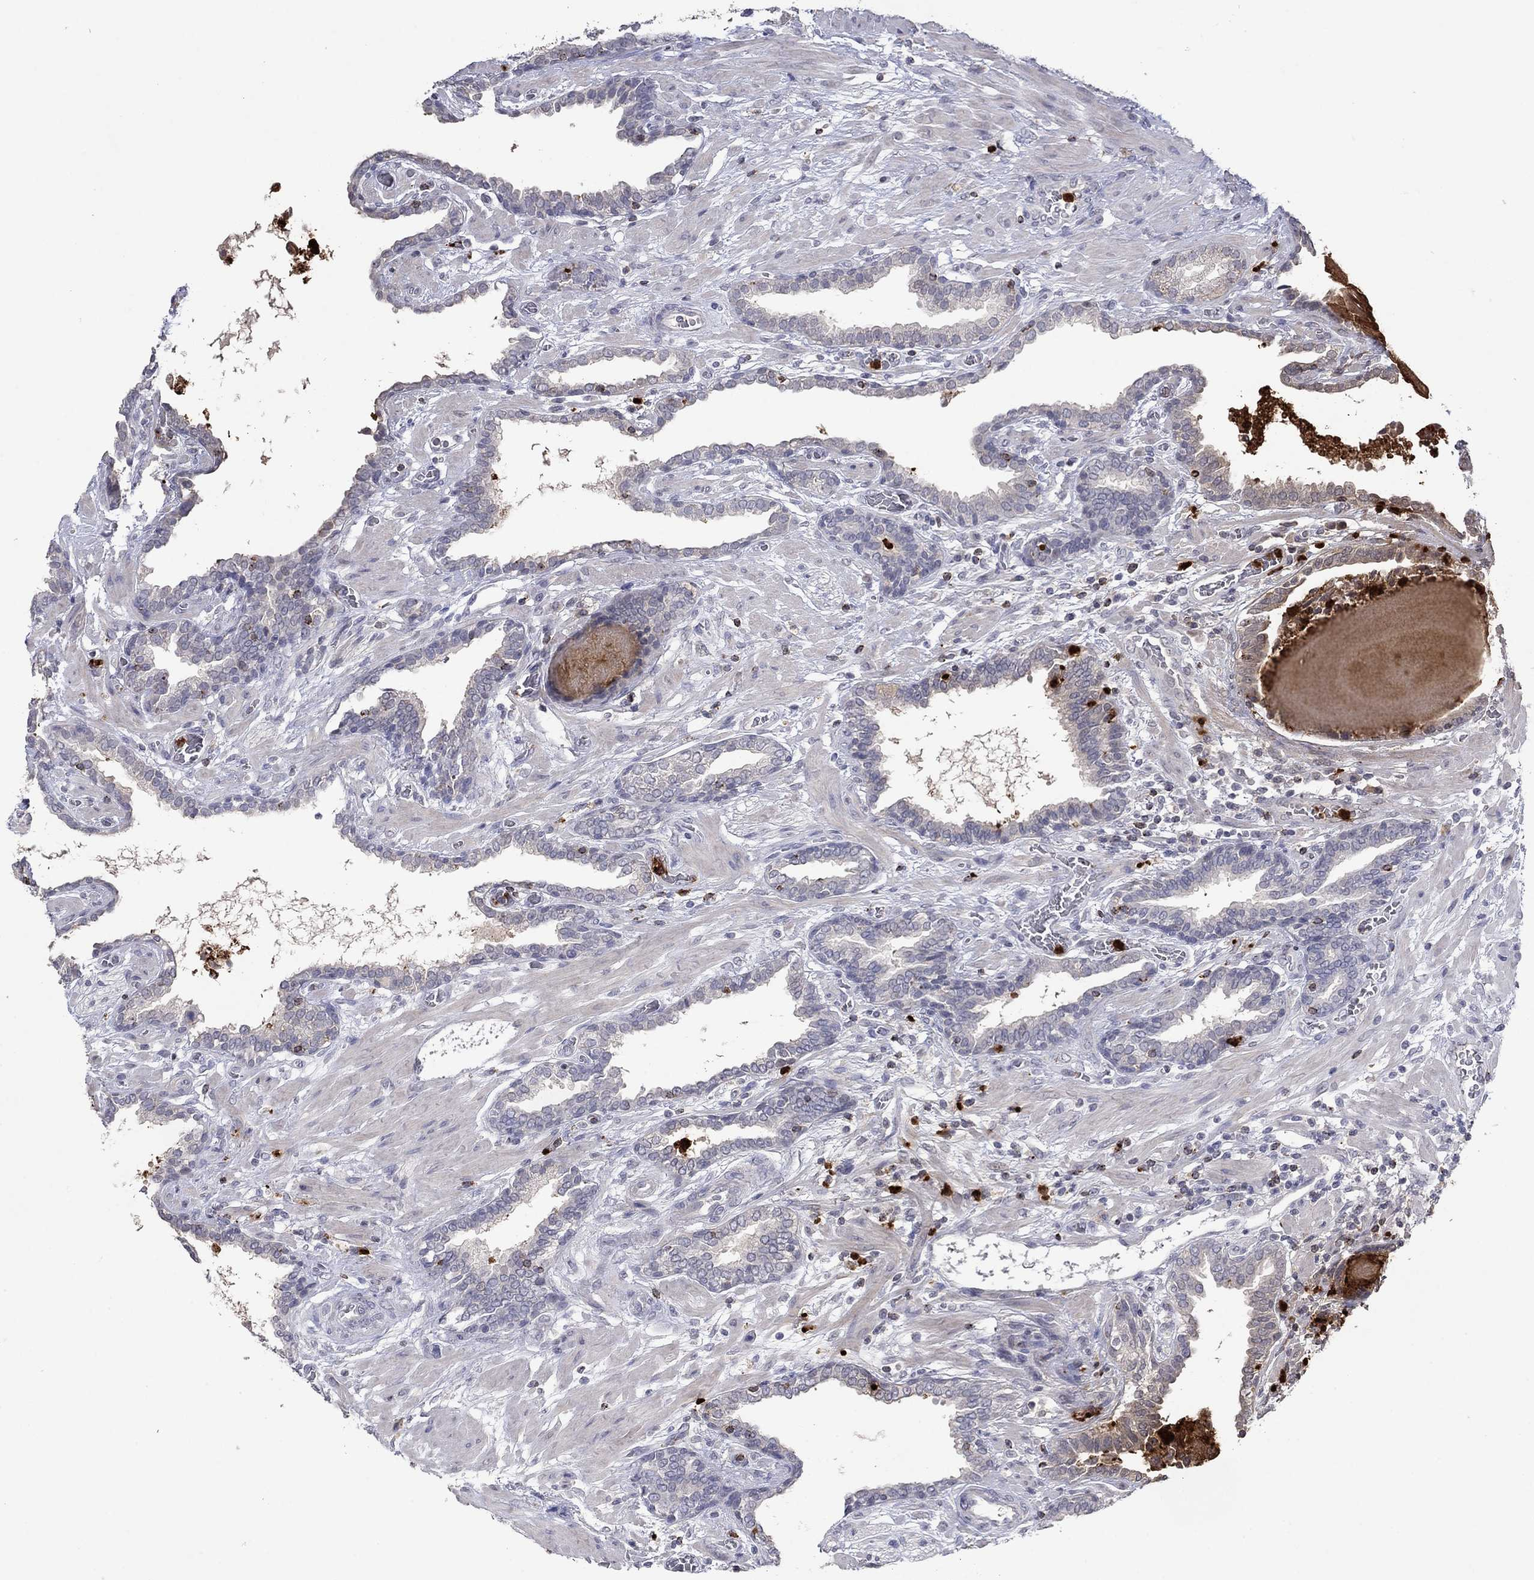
{"staining": {"intensity": "negative", "quantity": "none", "location": "none"}, "tissue": "prostate cancer", "cell_type": "Tumor cells", "image_type": "cancer", "snomed": [{"axis": "morphology", "description": "Adenocarcinoma, Low grade"}, {"axis": "topography", "description": "Prostate"}], "caption": "A photomicrograph of human prostate cancer (low-grade adenocarcinoma) is negative for staining in tumor cells.", "gene": "CCL5", "patient": {"sex": "male", "age": 69}}